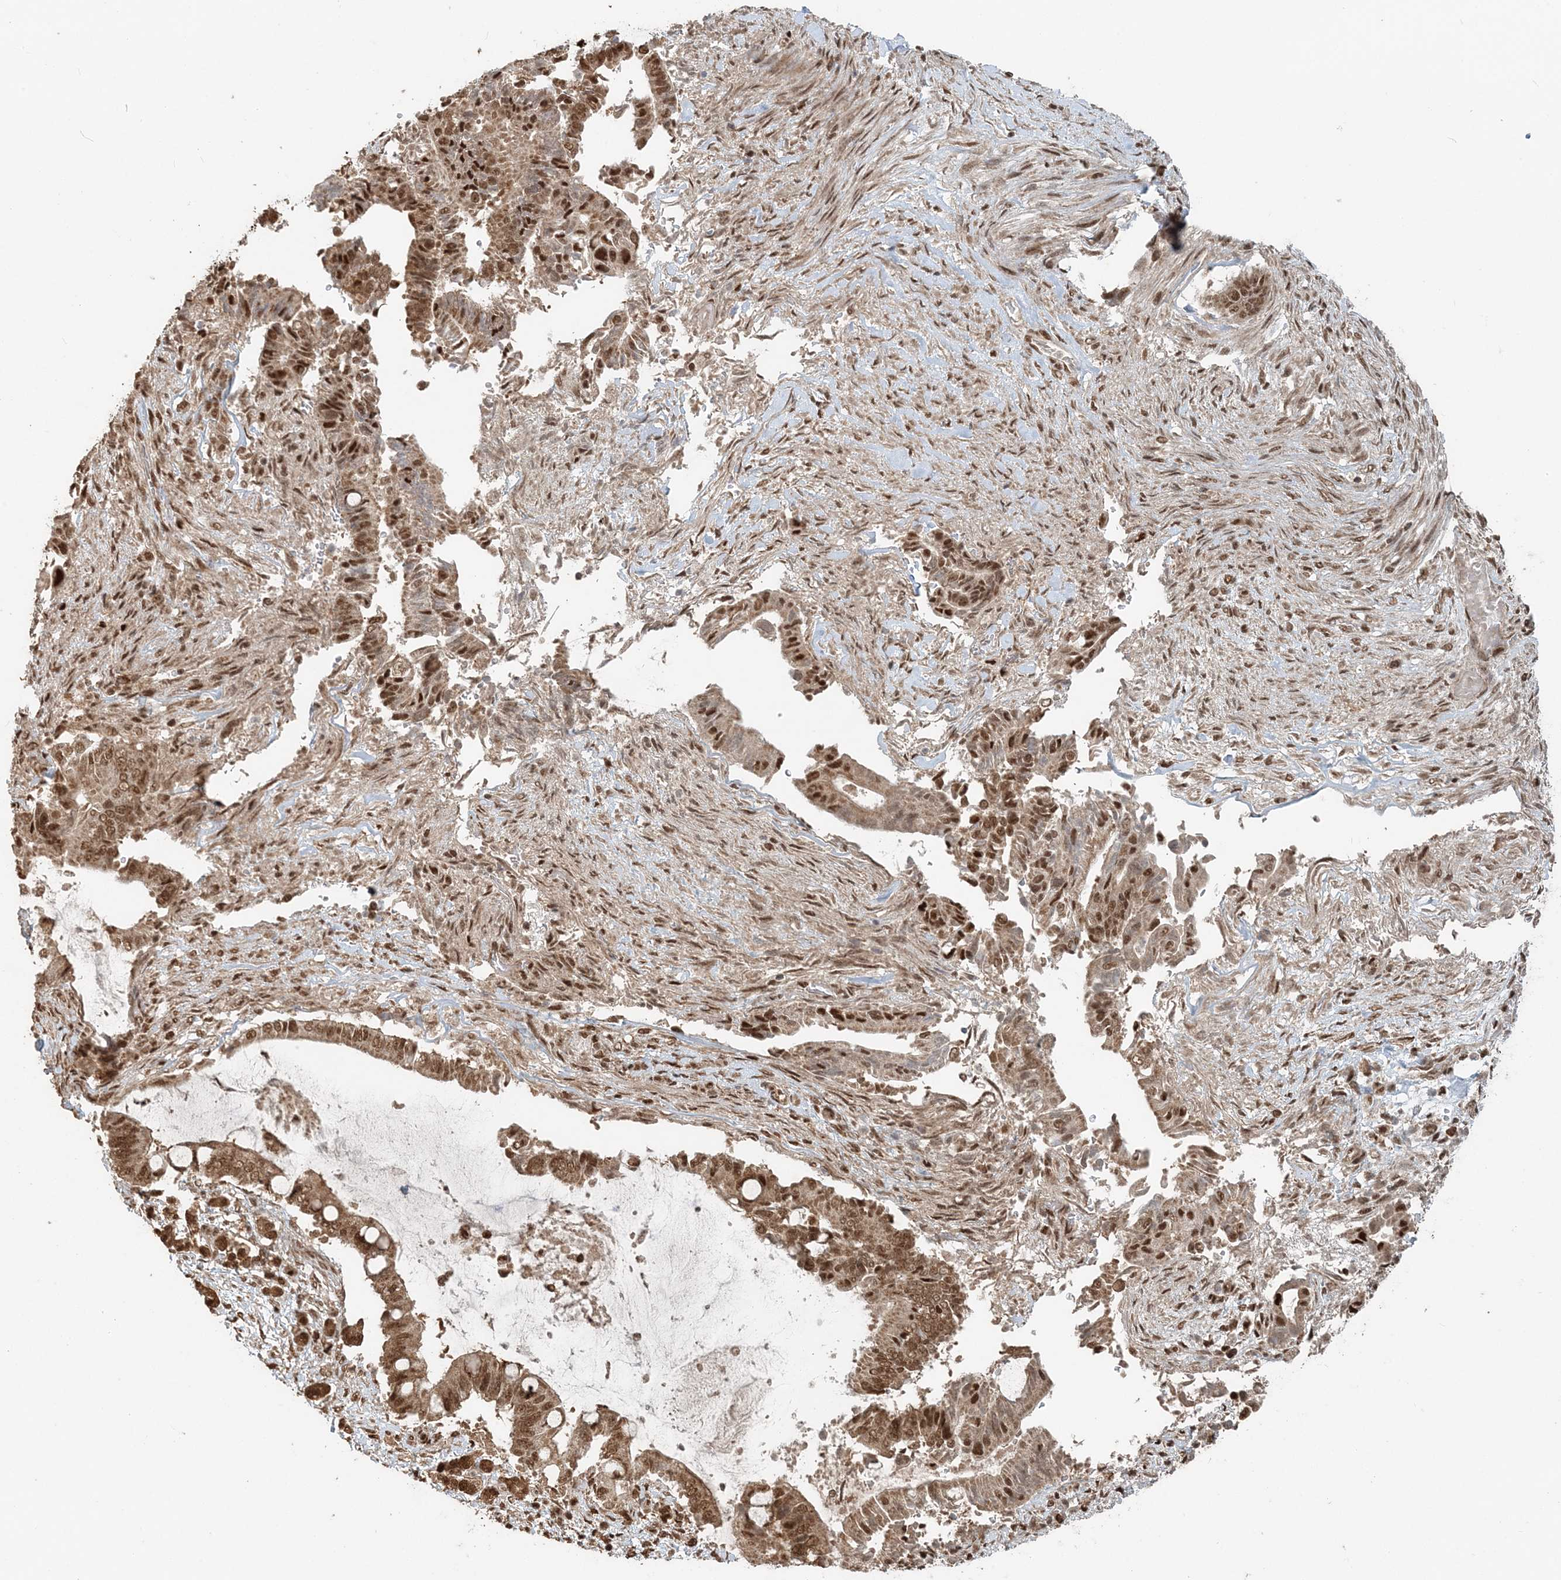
{"staining": {"intensity": "moderate", "quantity": ">75%", "location": "cytoplasmic/membranous,nuclear"}, "tissue": "pancreatic cancer", "cell_type": "Tumor cells", "image_type": "cancer", "snomed": [{"axis": "morphology", "description": "Adenocarcinoma, NOS"}, {"axis": "topography", "description": "Pancreas"}], "caption": "A brown stain highlights moderate cytoplasmic/membranous and nuclear staining of a protein in human adenocarcinoma (pancreatic) tumor cells.", "gene": "ARHGAP35", "patient": {"sex": "male", "age": 68}}